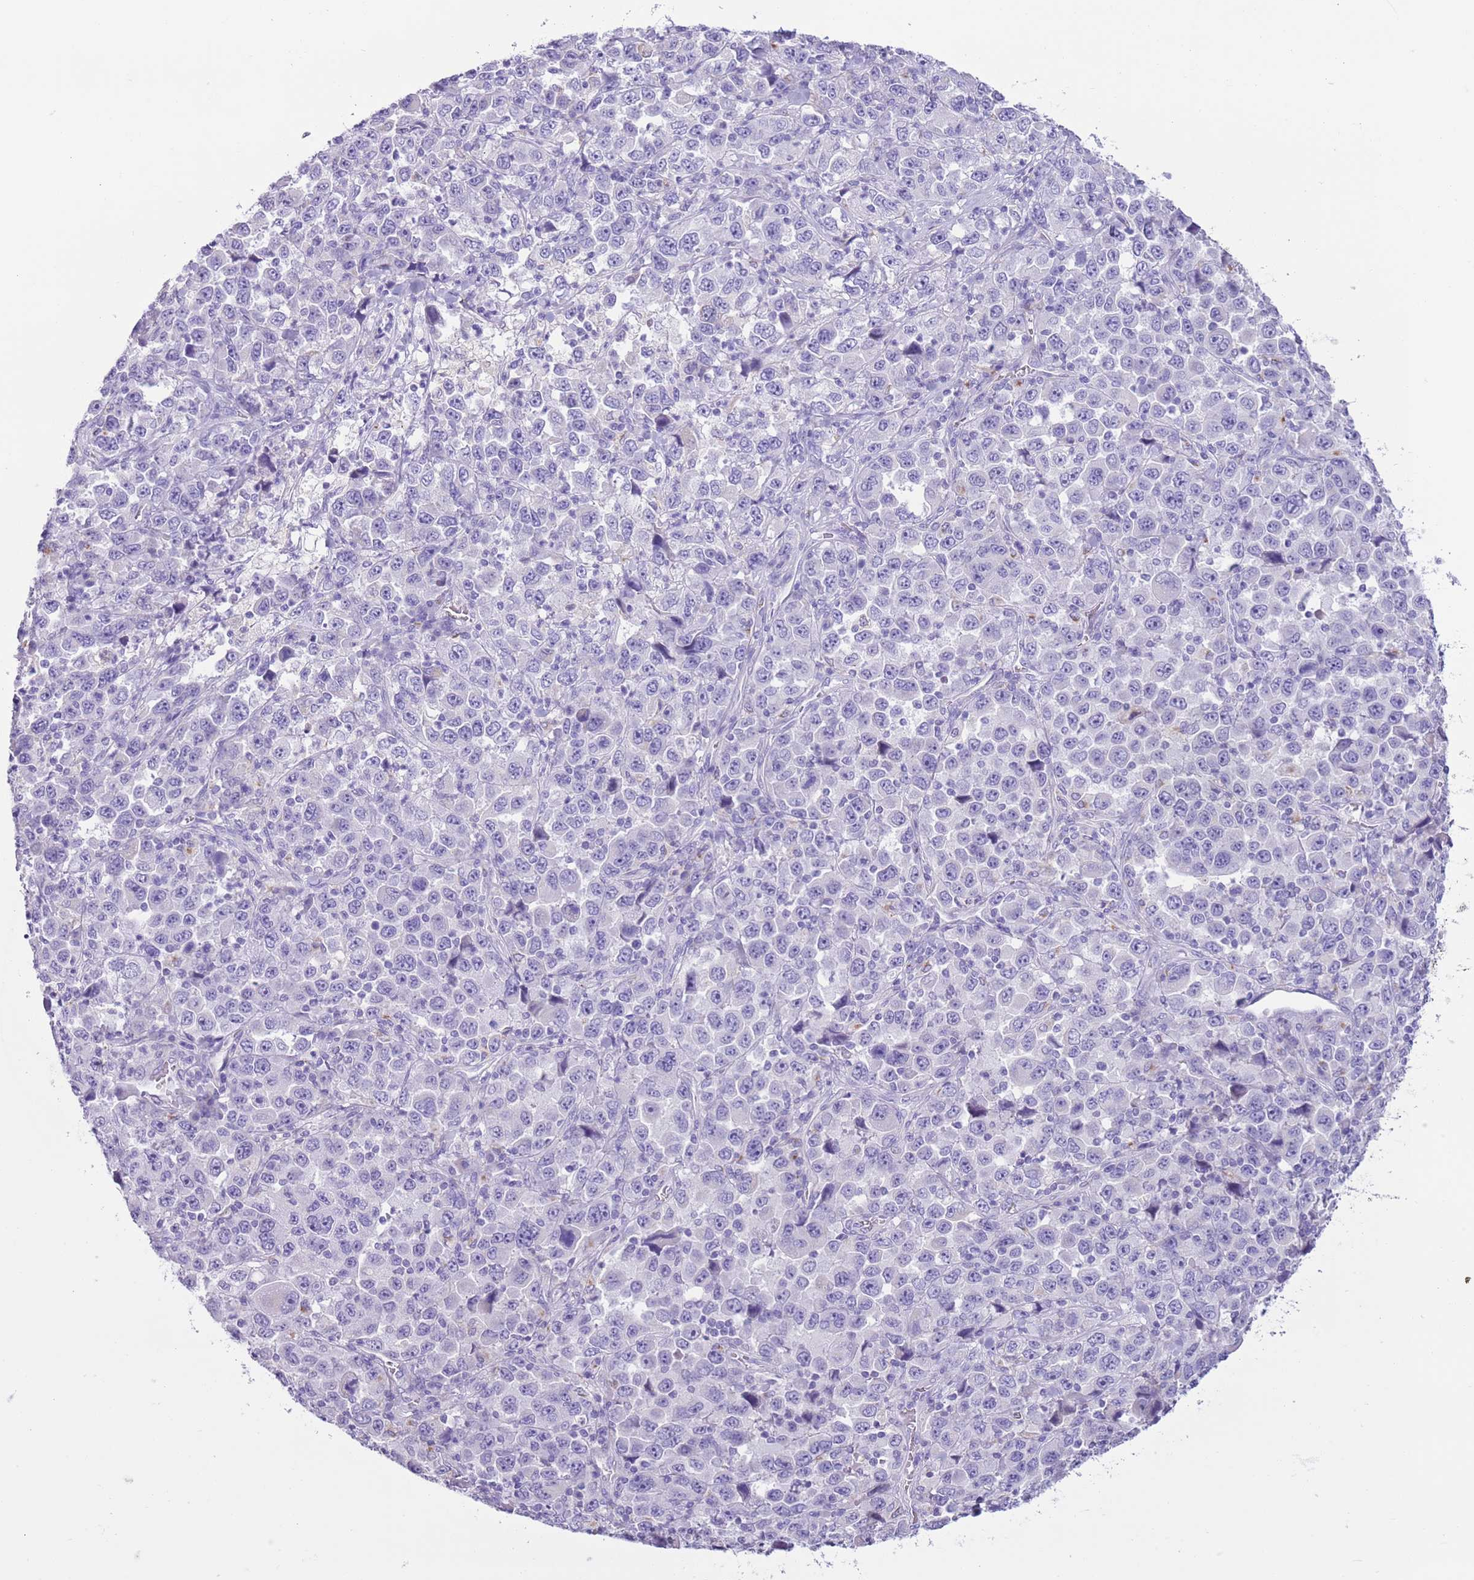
{"staining": {"intensity": "negative", "quantity": "none", "location": "none"}, "tissue": "stomach cancer", "cell_type": "Tumor cells", "image_type": "cancer", "snomed": [{"axis": "morphology", "description": "Normal tissue, NOS"}, {"axis": "morphology", "description": "Adenocarcinoma, NOS"}, {"axis": "topography", "description": "Stomach, upper"}, {"axis": "topography", "description": "Stomach"}], "caption": "Histopathology image shows no significant protein positivity in tumor cells of stomach adenocarcinoma.", "gene": "ZNF697", "patient": {"sex": "male", "age": 59}}